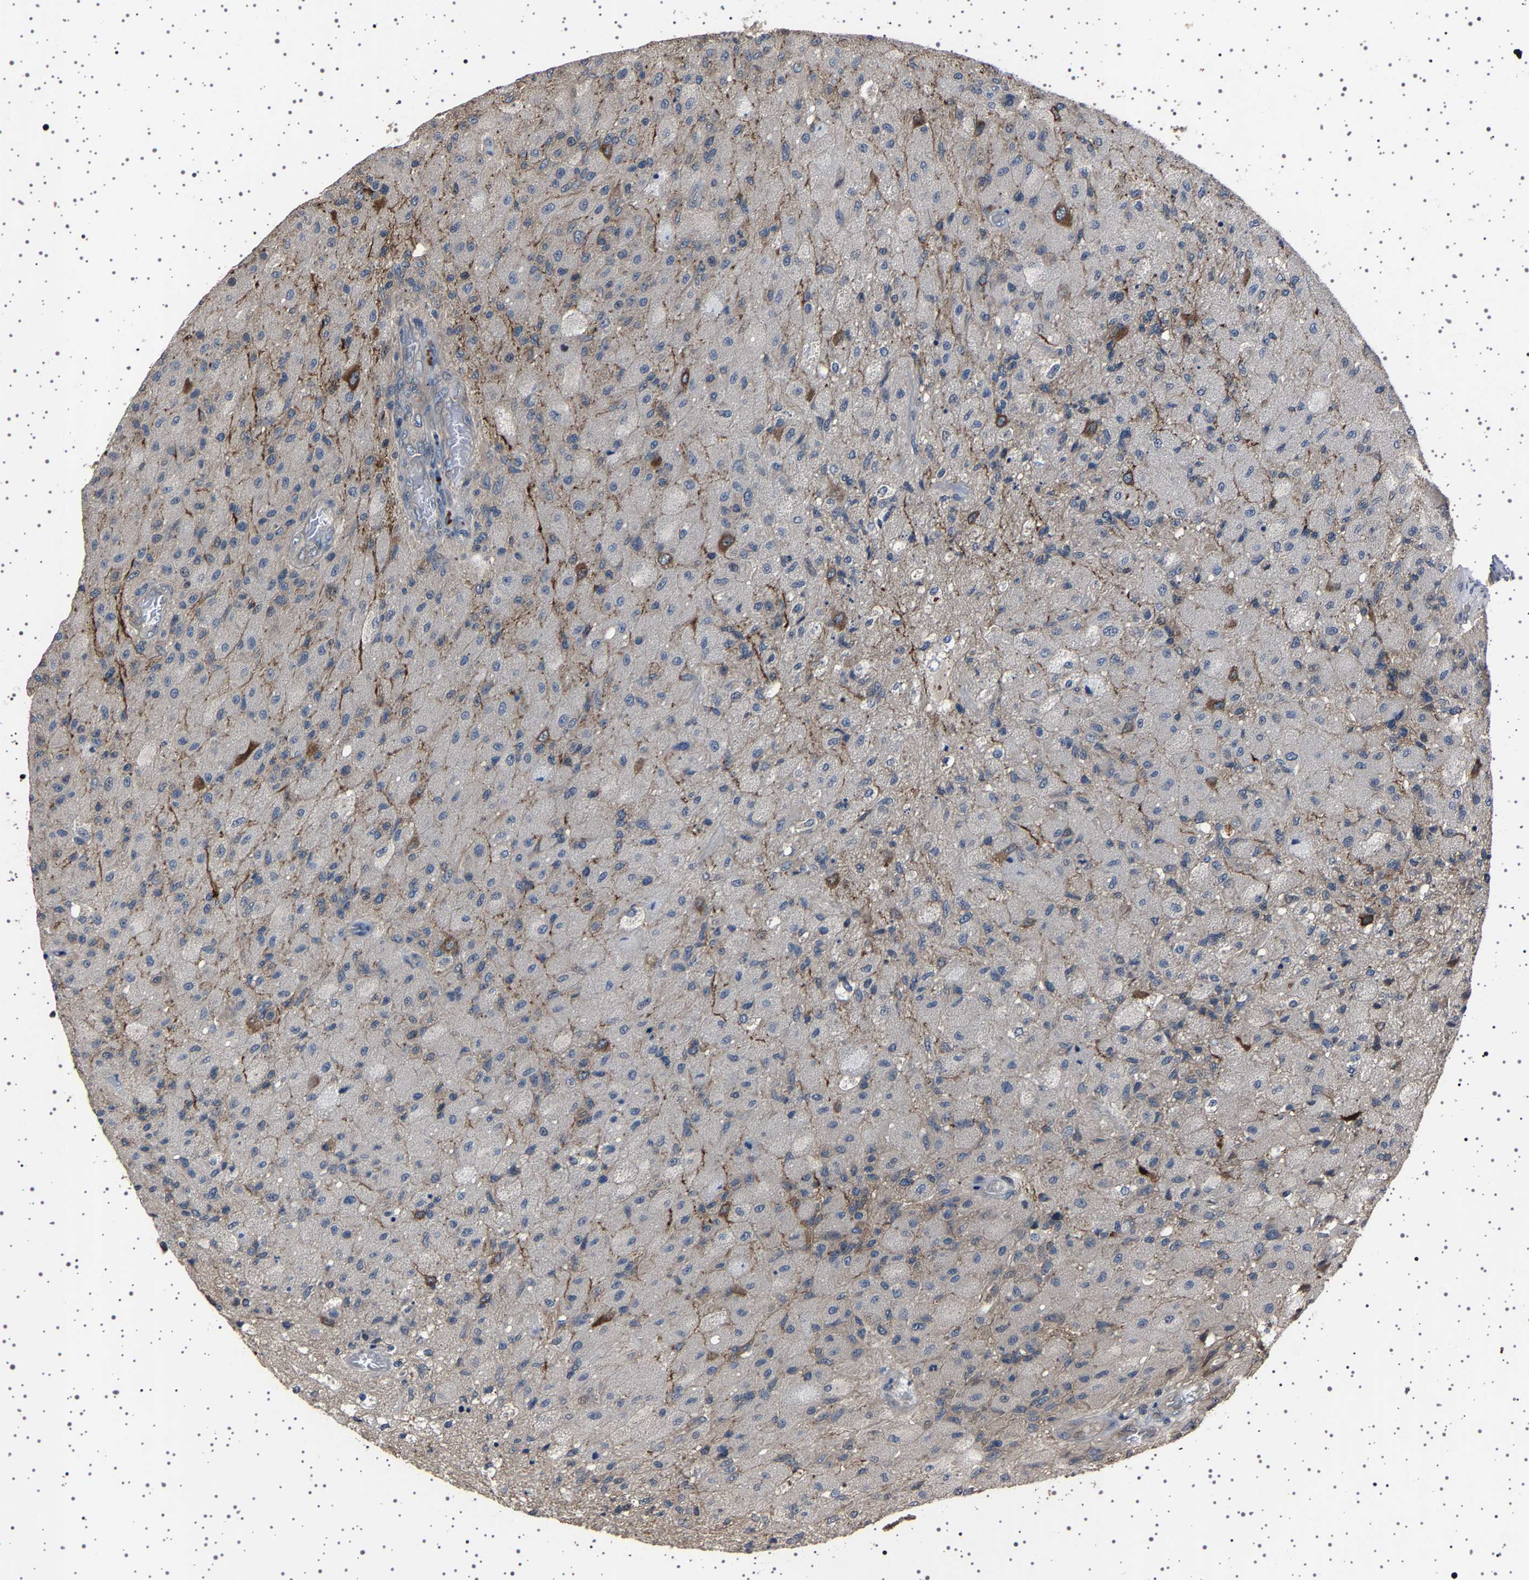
{"staining": {"intensity": "negative", "quantity": "none", "location": "none"}, "tissue": "glioma", "cell_type": "Tumor cells", "image_type": "cancer", "snomed": [{"axis": "morphology", "description": "Normal tissue, NOS"}, {"axis": "morphology", "description": "Glioma, malignant, High grade"}, {"axis": "topography", "description": "Cerebral cortex"}], "caption": "High magnification brightfield microscopy of malignant high-grade glioma stained with DAB (brown) and counterstained with hematoxylin (blue): tumor cells show no significant expression.", "gene": "NCKAP1", "patient": {"sex": "male", "age": 77}}